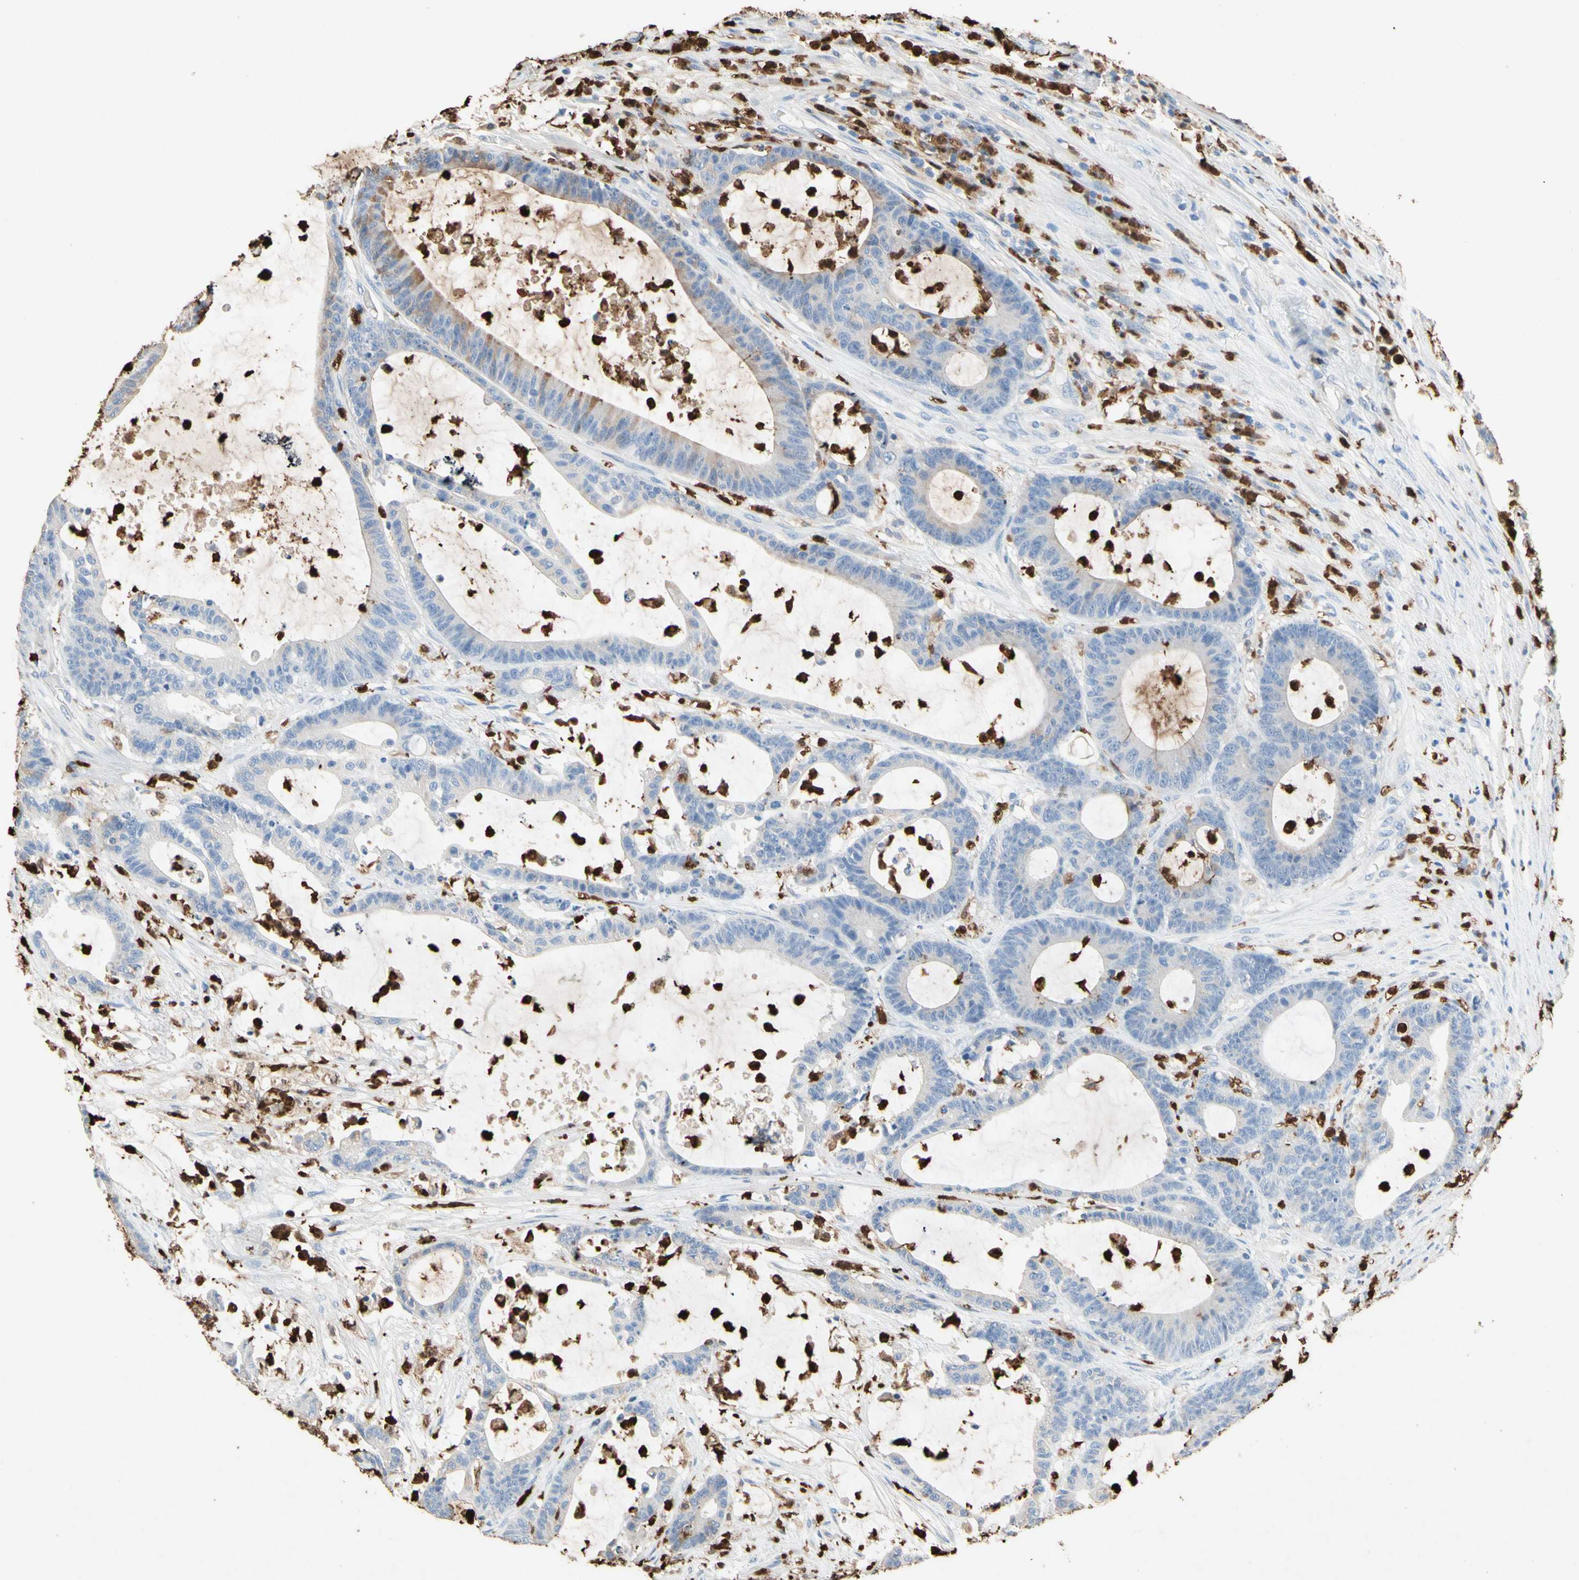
{"staining": {"intensity": "negative", "quantity": "none", "location": "none"}, "tissue": "colorectal cancer", "cell_type": "Tumor cells", "image_type": "cancer", "snomed": [{"axis": "morphology", "description": "Adenocarcinoma, NOS"}, {"axis": "topography", "description": "Colon"}], "caption": "Immunohistochemistry (IHC) of colorectal cancer shows no staining in tumor cells. (DAB immunohistochemistry with hematoxylin counter stain).", "gene": "NFKBIZ", "patient": {"sex": "female", "age": 84}}